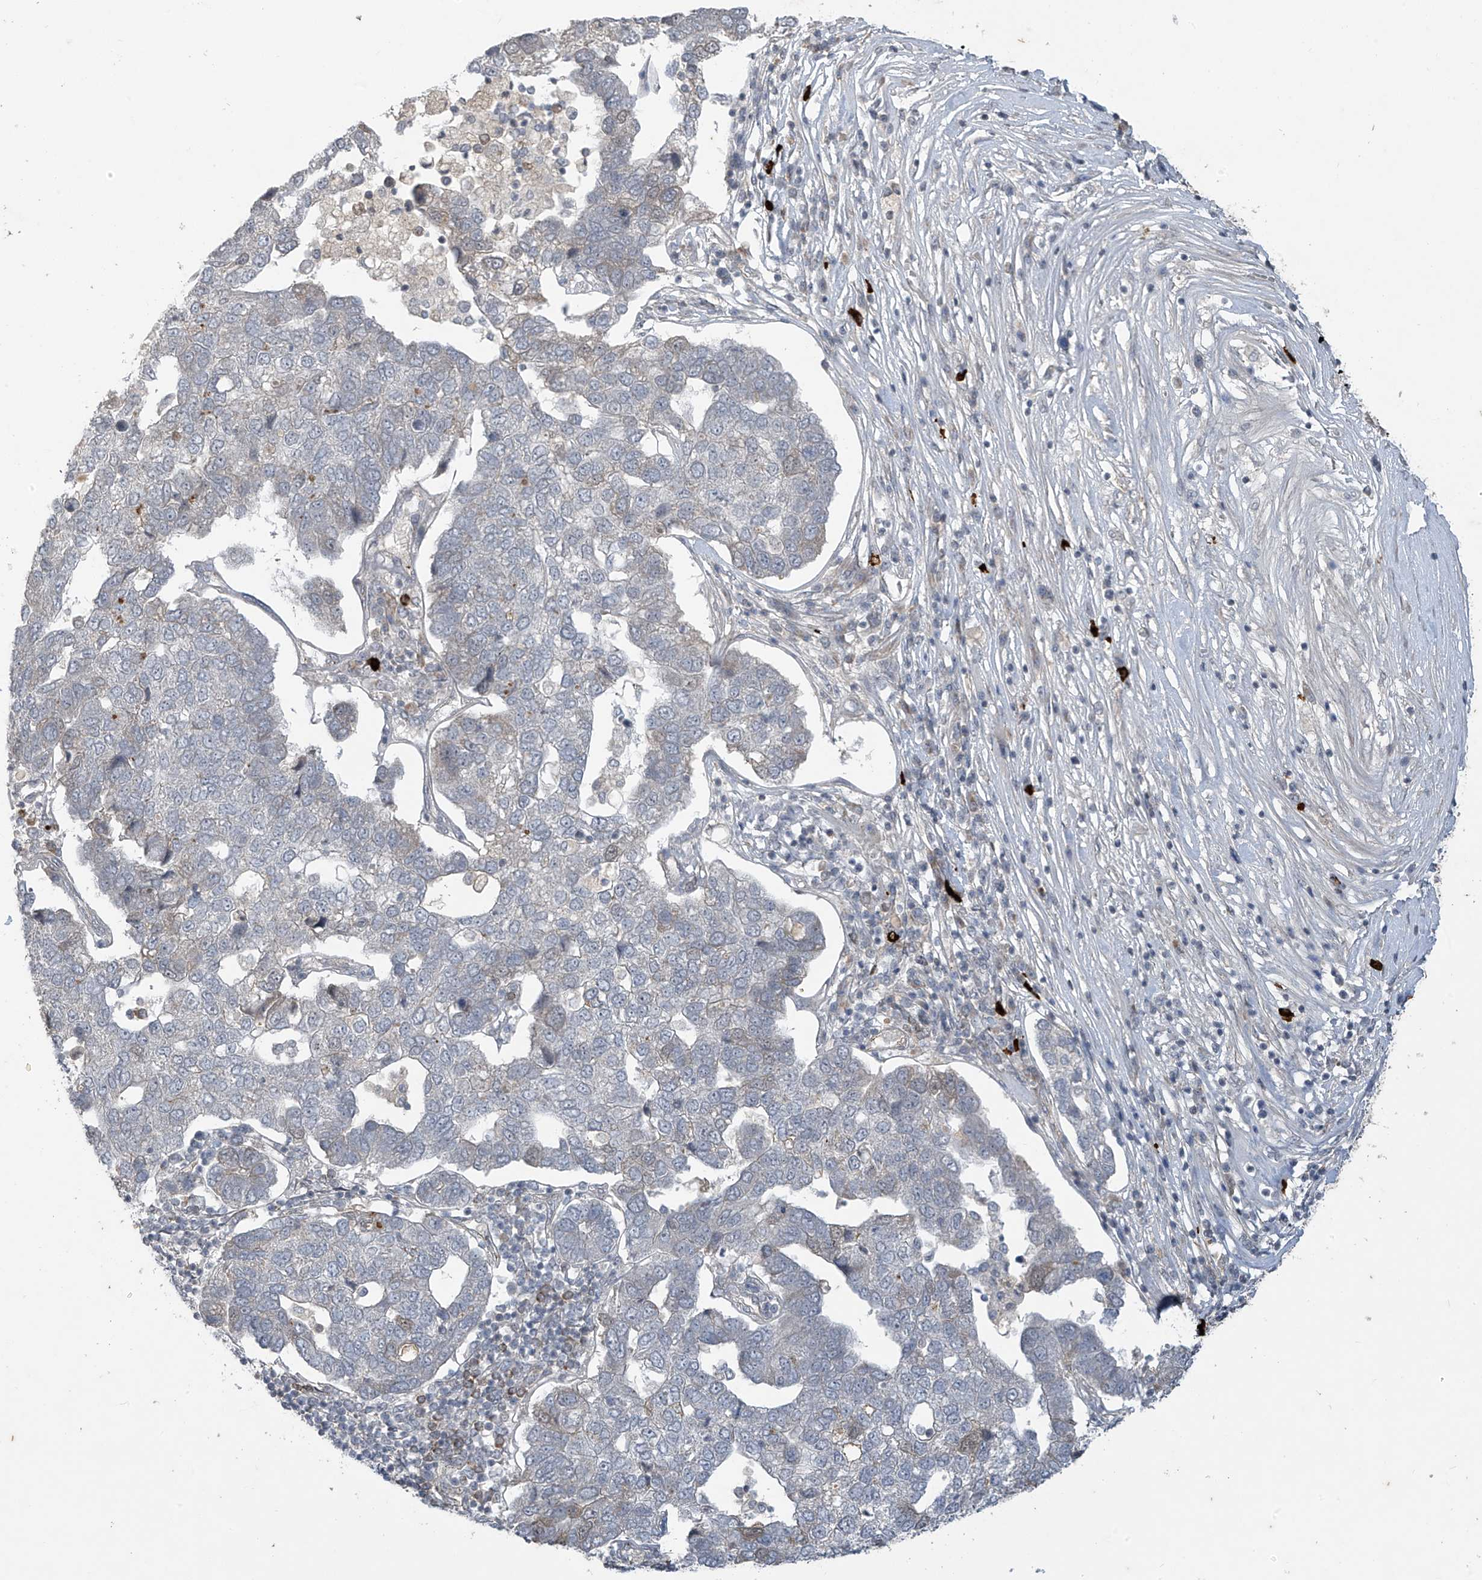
{"staining": {"intensity": "weak", "quantity": "<25%", "location": "cytoplasmic/membranous"}, "tissue": "pancreatic cancer", "cell_type": "Tumor cells", "image_type": "cancer", "snomed": [{"axis": "morphology", "description": "Adenocarcinoma, NOS"}, {"axis": "topography", "description": "Pancreas"}], "caption": "The photomicrograph exhibits no staining of tumor cells in pancreatic cancer. Brightfield microscopy of immunohistochemistry (IHC) stained with DAB (brown) and hematoxylin (blue), captured at high magnification.", "gene": "DGKQ", "patient": {"sex": "female", "age": 61}}